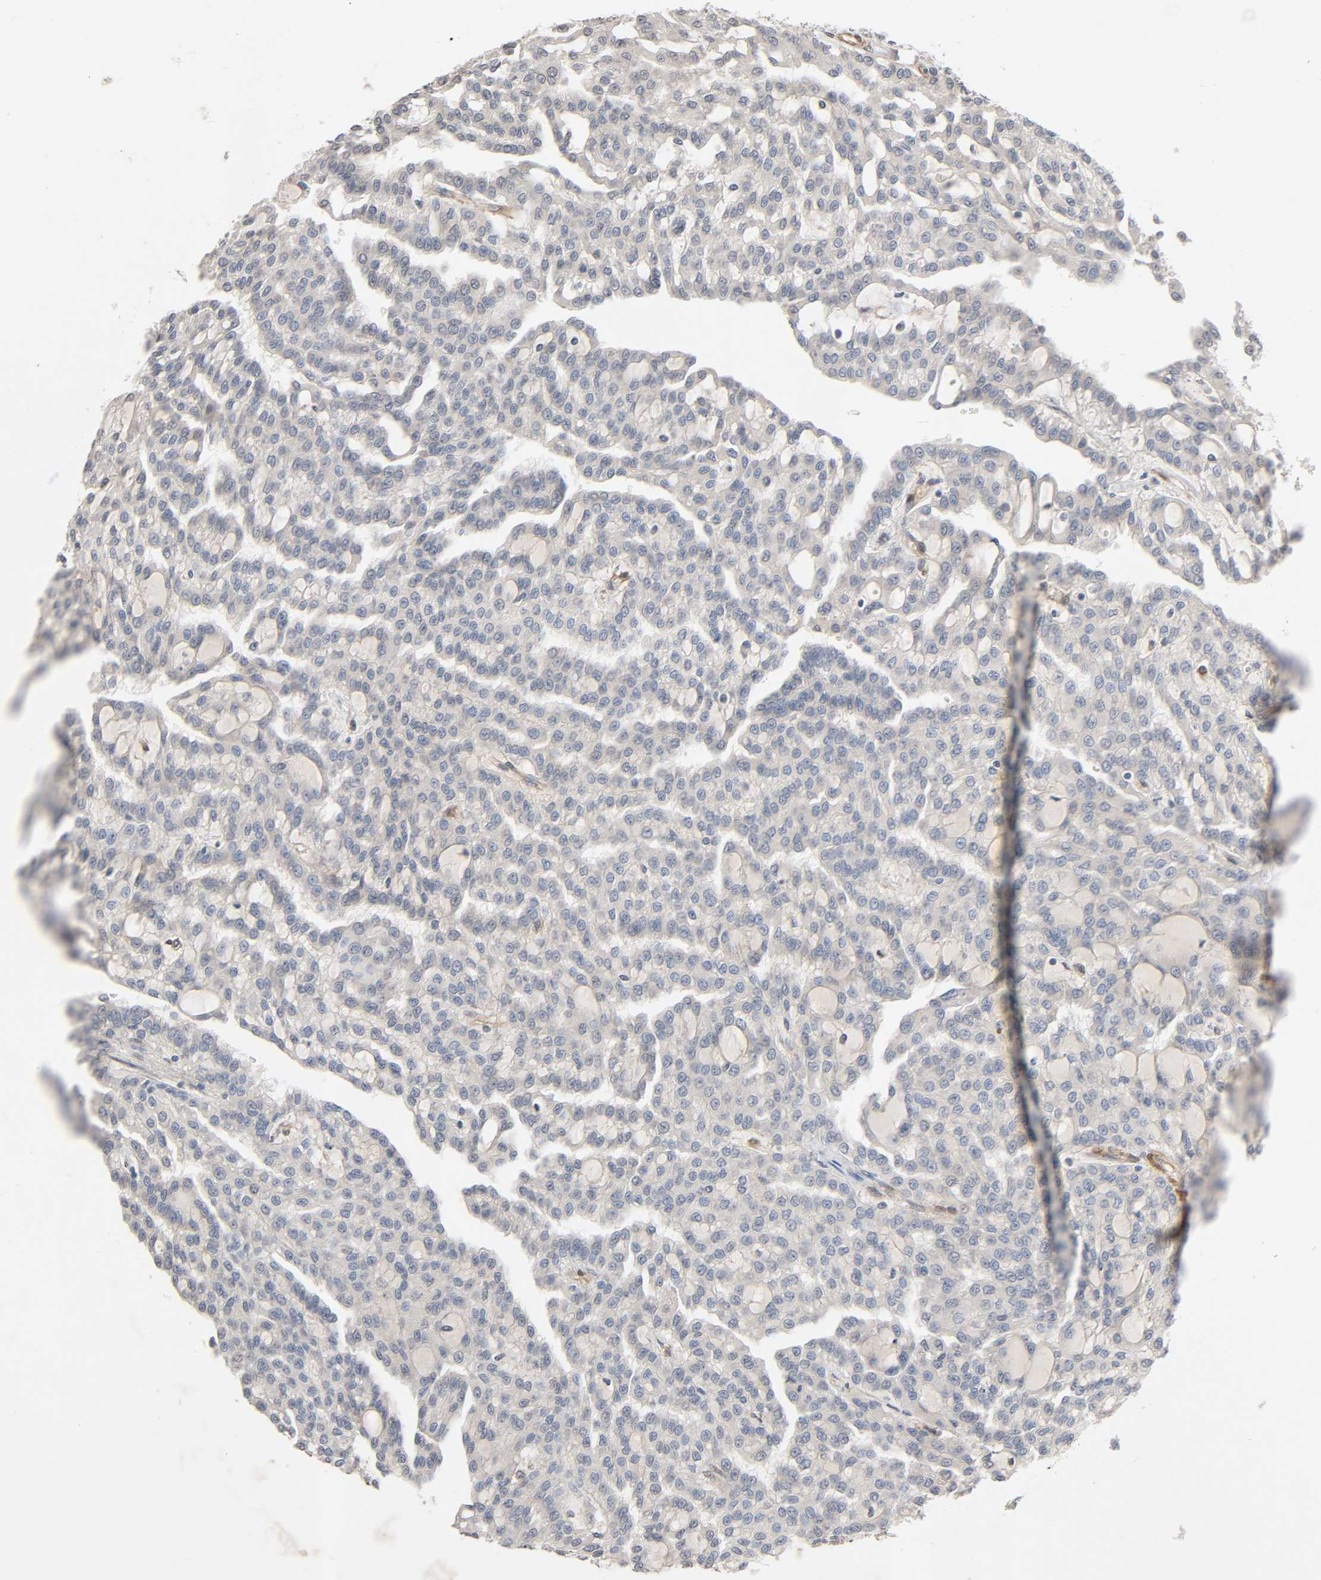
{"staining": {"intensity": "negative", "quantity": "none", "location": "none"}, "tissue": "renal cancer", "cell_type": "Tumor cells", "image_type": "cancer", "snomed": [{"axis": "morphology", "description": "Adenocarcinoma, NOS"}, {"axis": "topography", "description": "Kidney"}], "caption": "IHC image of neoplastic tissue: renal cancer stained with DAB displays no significant protein expression in tumor cells. (IHC, brightfield microscopy, high magnification).", "gene": "PTK2", "patient": {"sex": "male", "age": 63}}